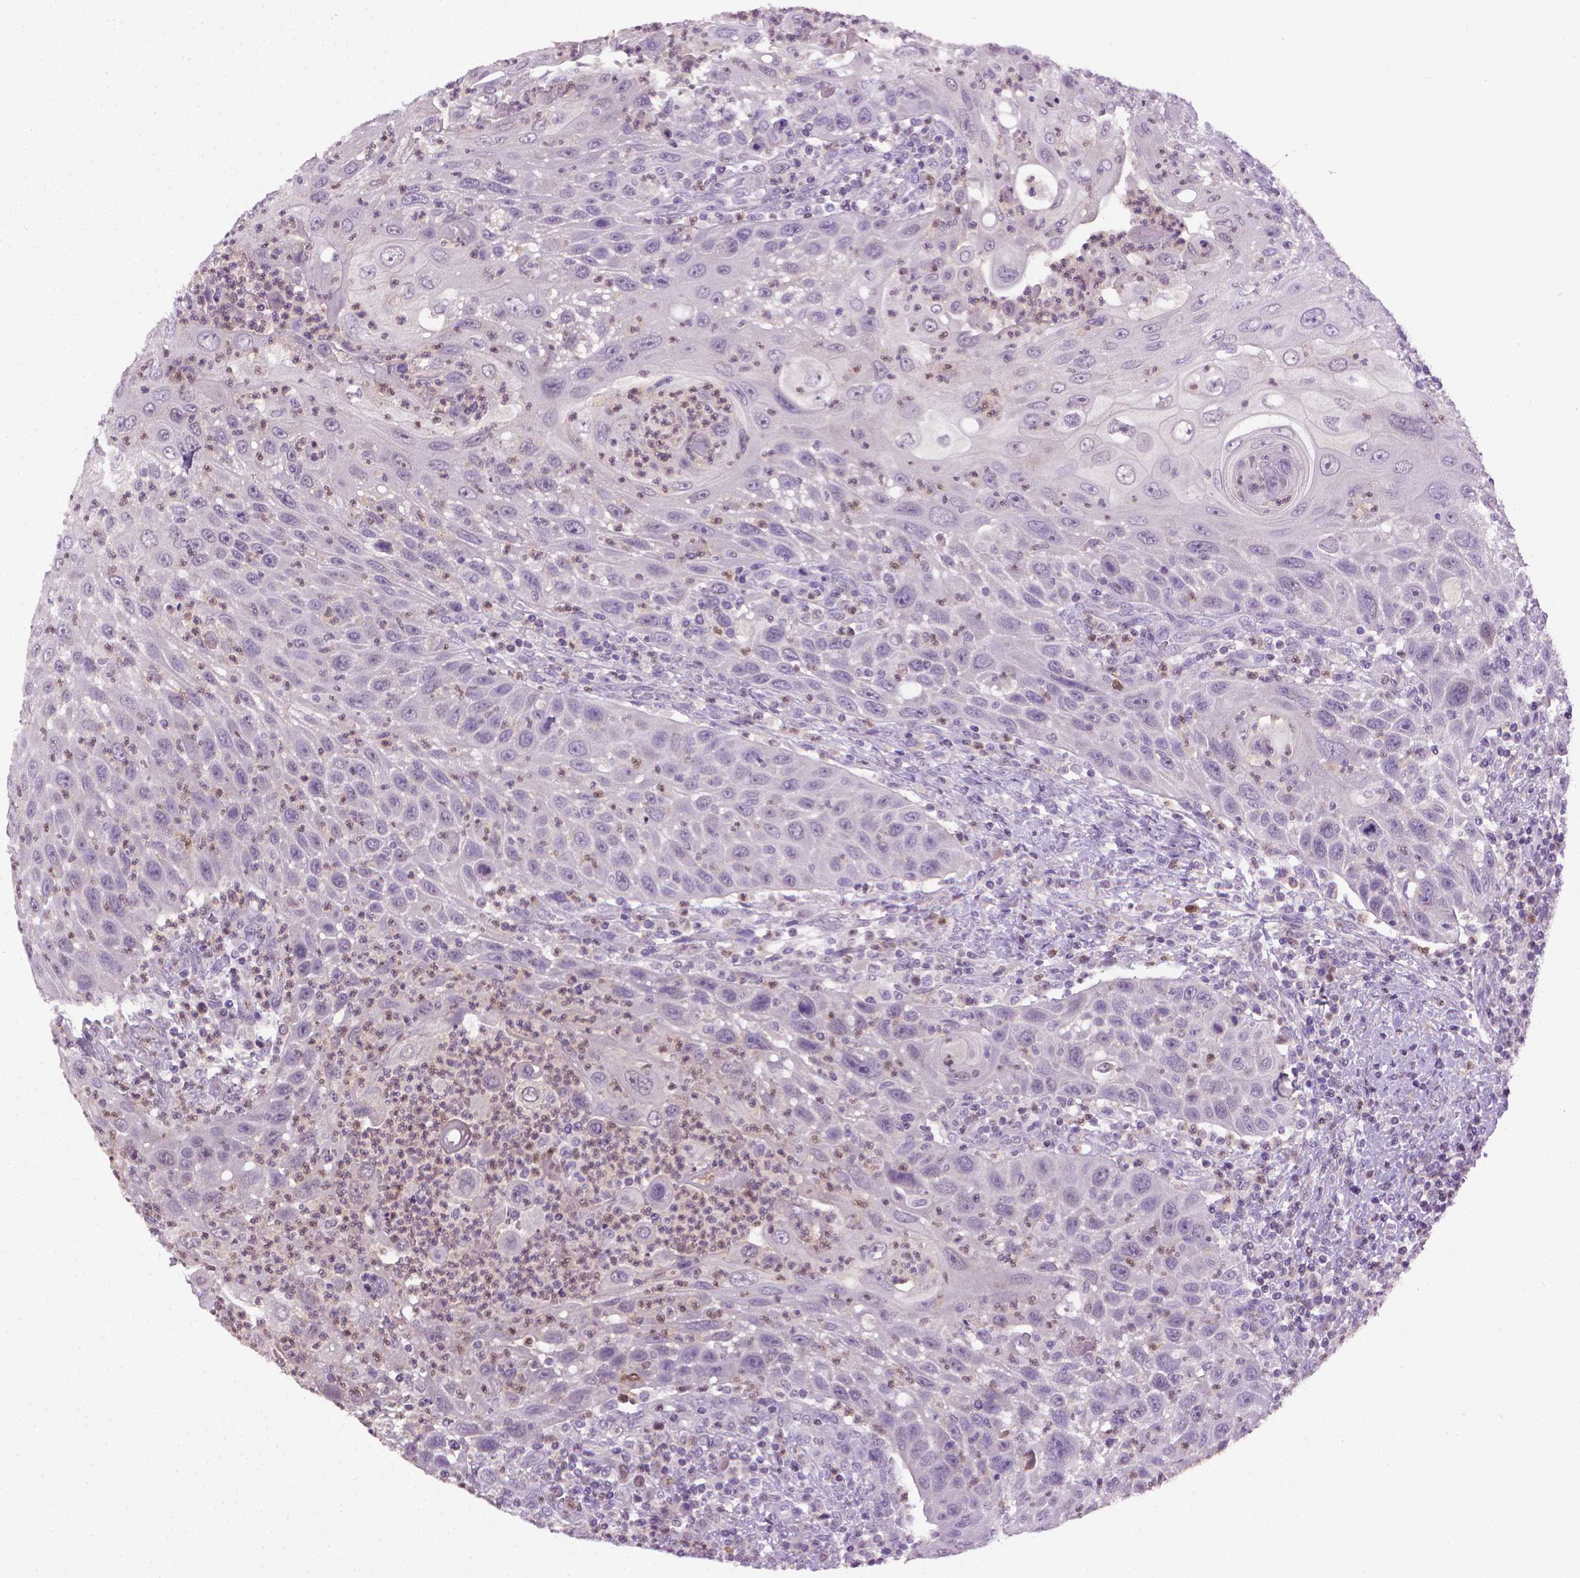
{"staining": {"intensity": "negative", "quantity": "none", "location": "none"}, "tissue": "head and neck cancer", "cell_type": "Tumor cells", "image_type": "cancer", "snomed": [{"axis": "morphology", "description": "Squamous cell carcinoma, NOS"}, {"axis": "topography", "description": "Head-Neck"}], "caption": "DAB immunohistochemical staining of head and neck squamous cell carcinoma shows no significant positivity in tumor cells.", "gene": "CDKN2D", "patient": {"sex": "male", "age": 69}}